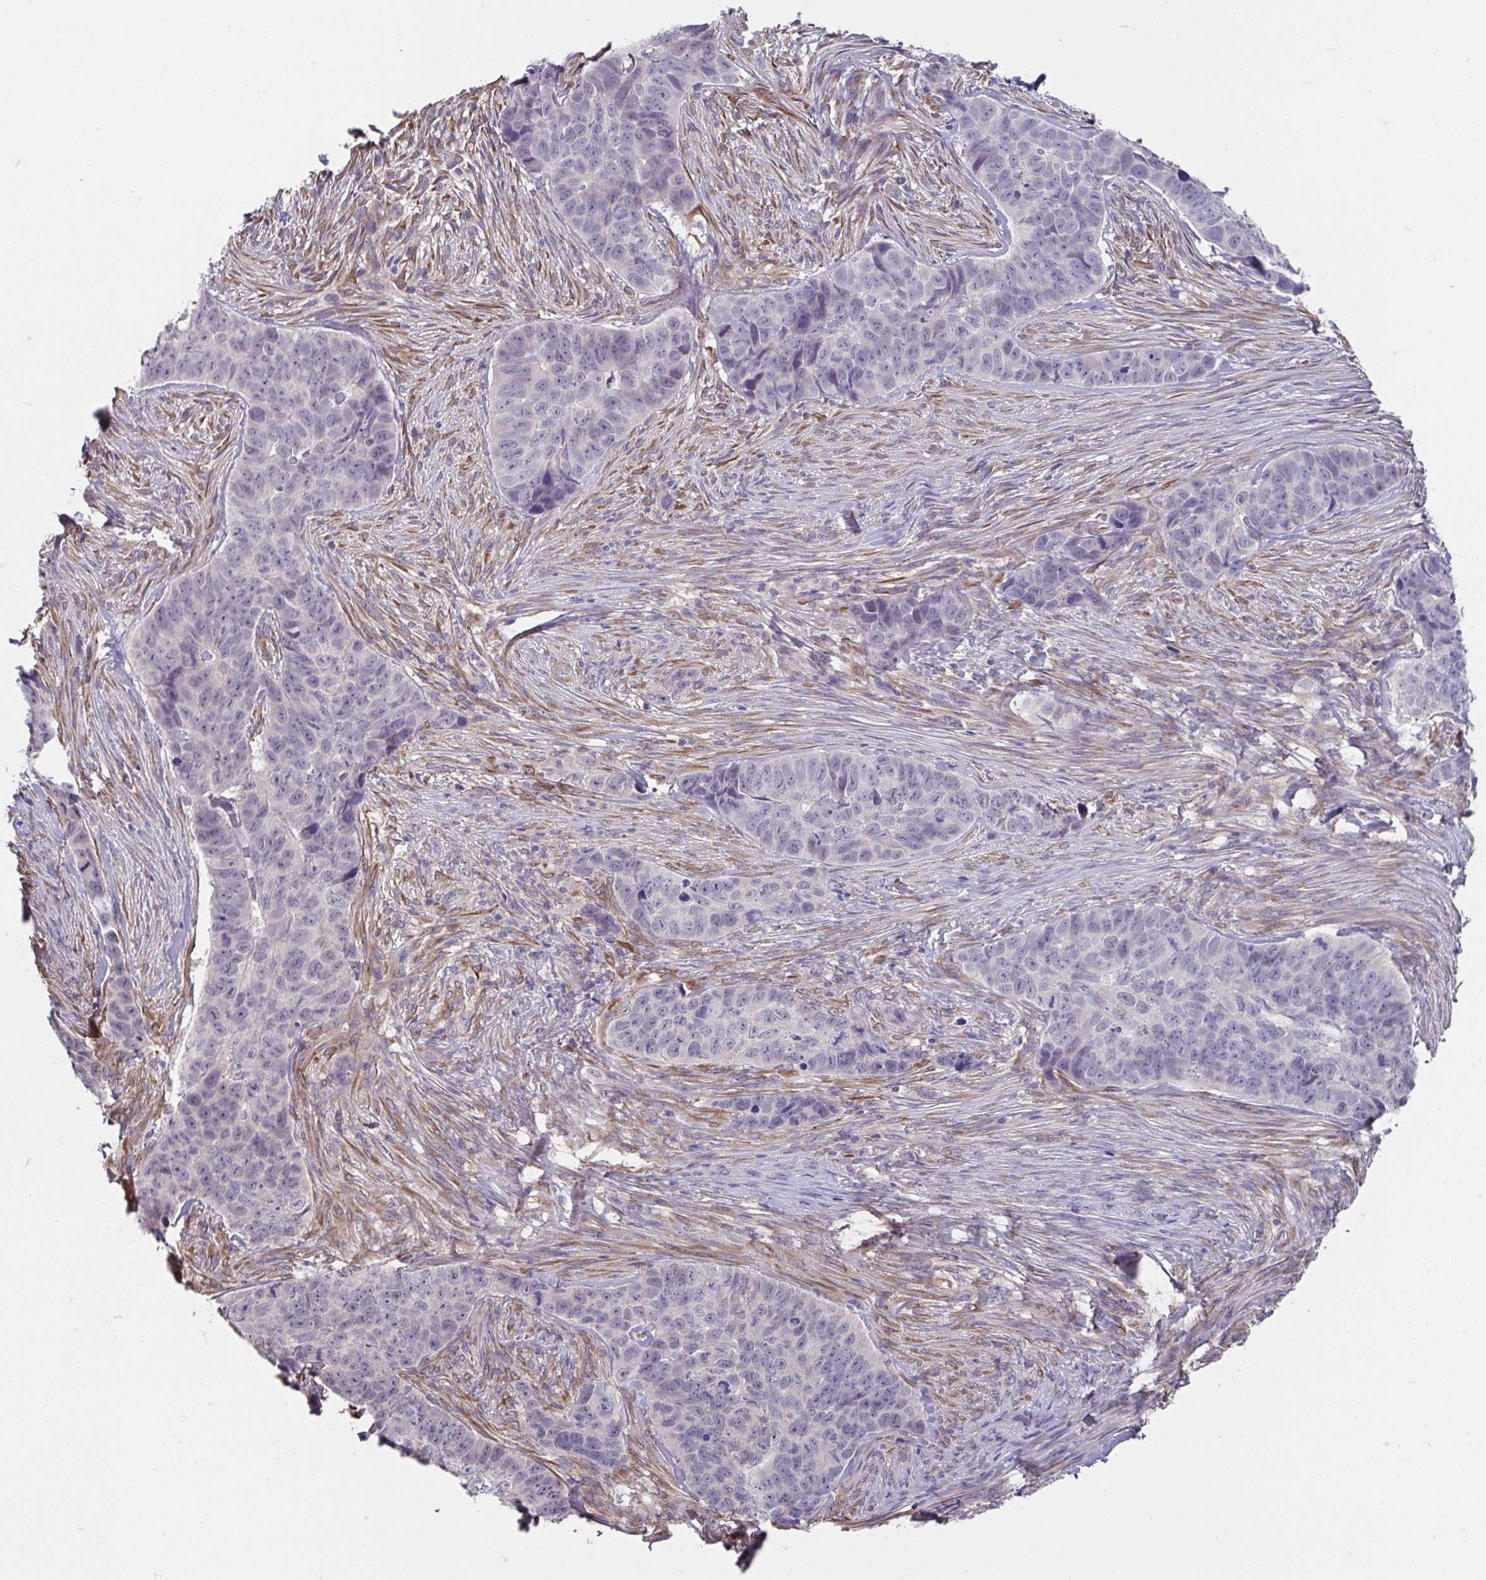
{"staining": {"intensity": "negative", "quantity": "none", "location": "none"}, "tissue": "skin cancer", "cell_type": "Tumor cells", "image_type": "cancer", "snomed": [{"axis": "morphology", "description": "Basal cell carcinoma"}, {"axis": "topography", "description": "Skin"}], "caption": "This is a image of IHC staining of skin cancer (basal cell carcinoma), which shows no staining in tumor cells. The staining was performed using DAB (3,3'-diaminobenzidine) to visualize the protein expression in brown, while the nuclei were stained in blue with hematoxylin (Magnification: 20x).", "gene": "CXCR1", "patient": {"sex": "female", "age": 82}}